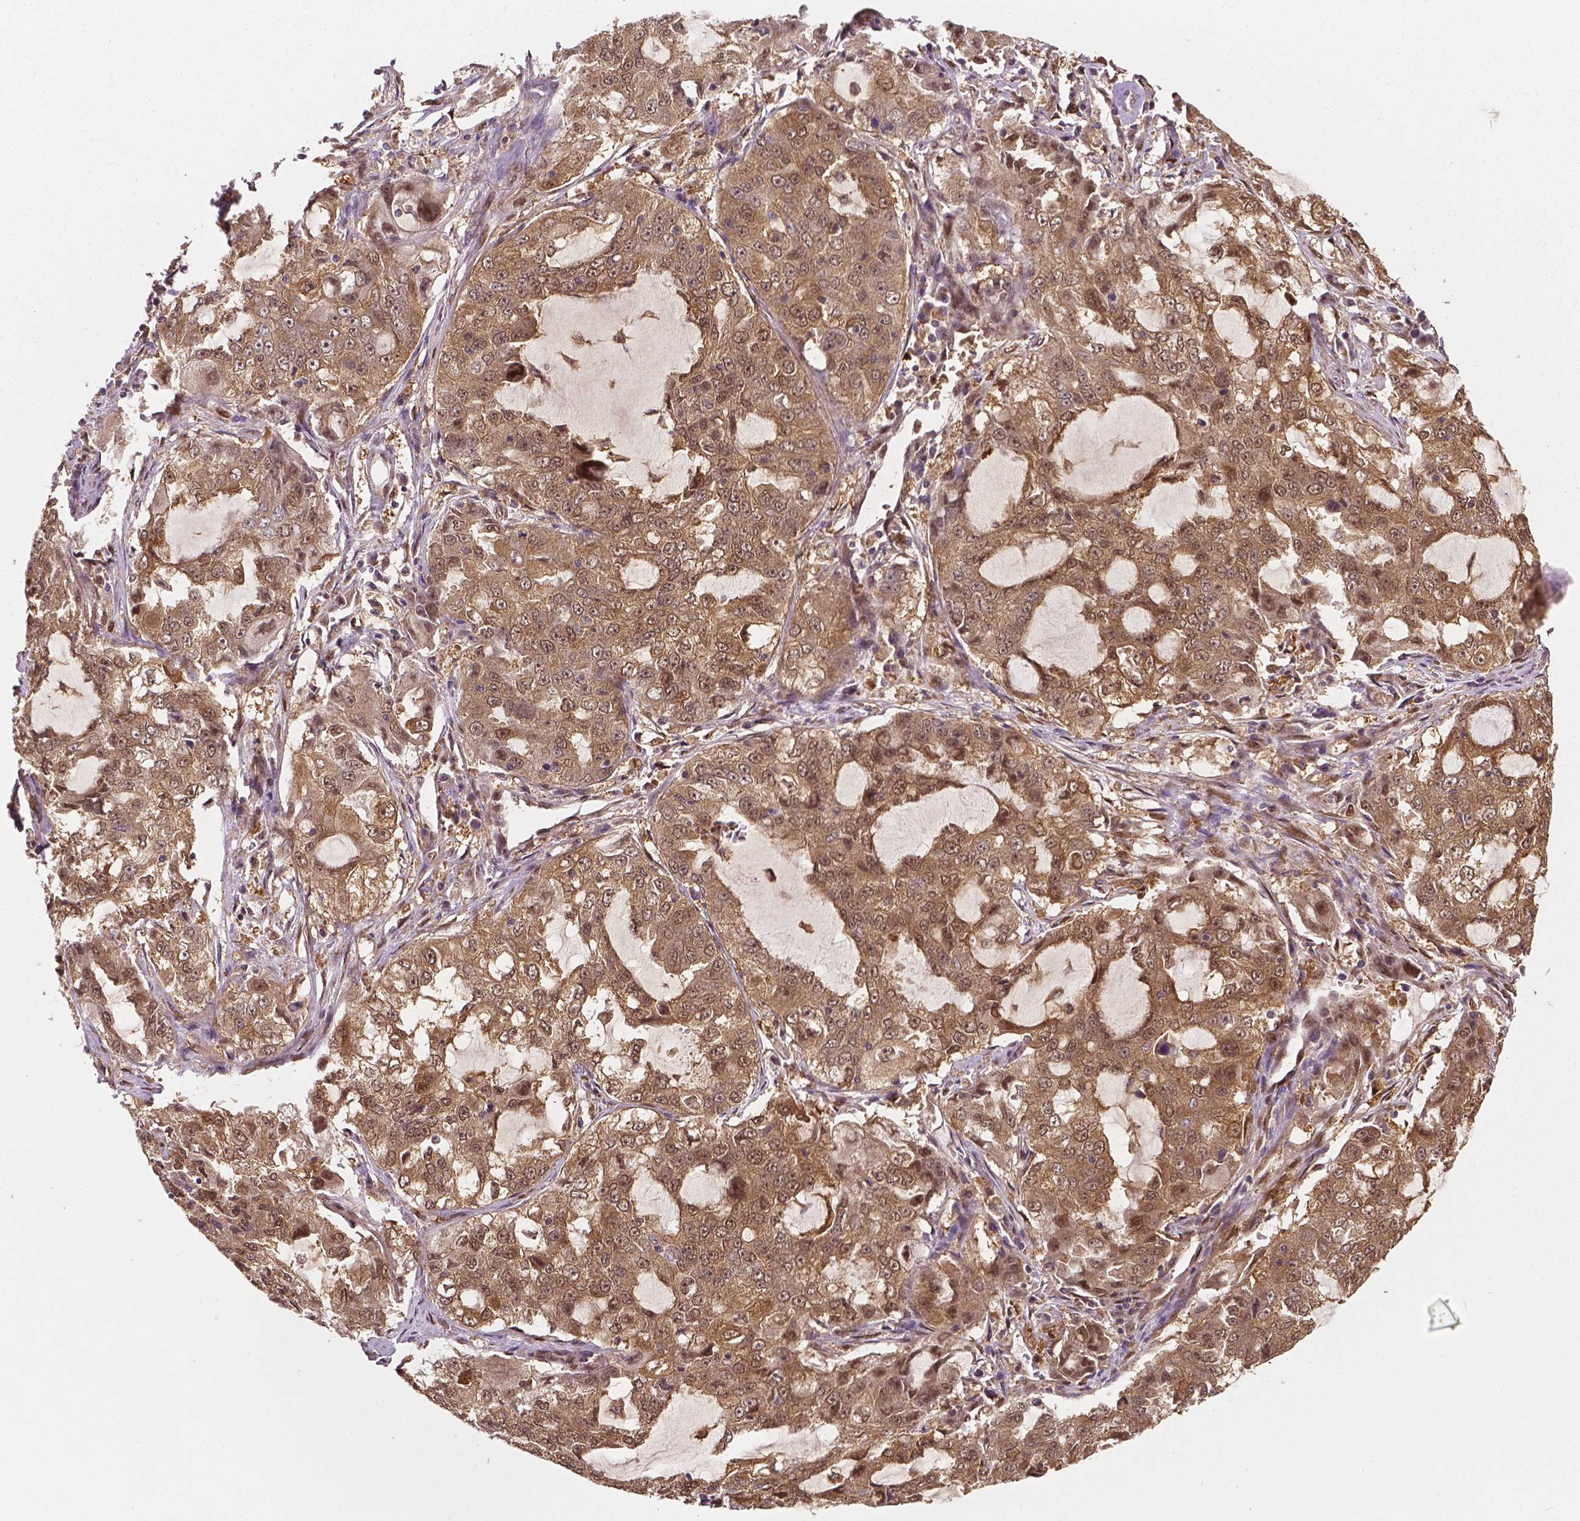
{"staining": {"intensity": "moderate", "quantity": ">75%", "location": "cytoplasmic/membranous,nuclear"}, "tissue": "lung cancer", "cell_type": "Tumor cells", "image_type": "cancer", "snomed": [{"axis": "morphology", "description": "Adenocarcinoma, NOS"}, {"axis": "topography", "description": "Lung"}], "caption": "Approximately >75% of tumor cells in human adenocarcinoma (lung) demonstrate moderate cytoplasmic/membranous and nuclear protein expression as visualized by brown immunohistochemical staining.", "gene": "YAP1", "patient": {"sex": "female", "age": 61}}